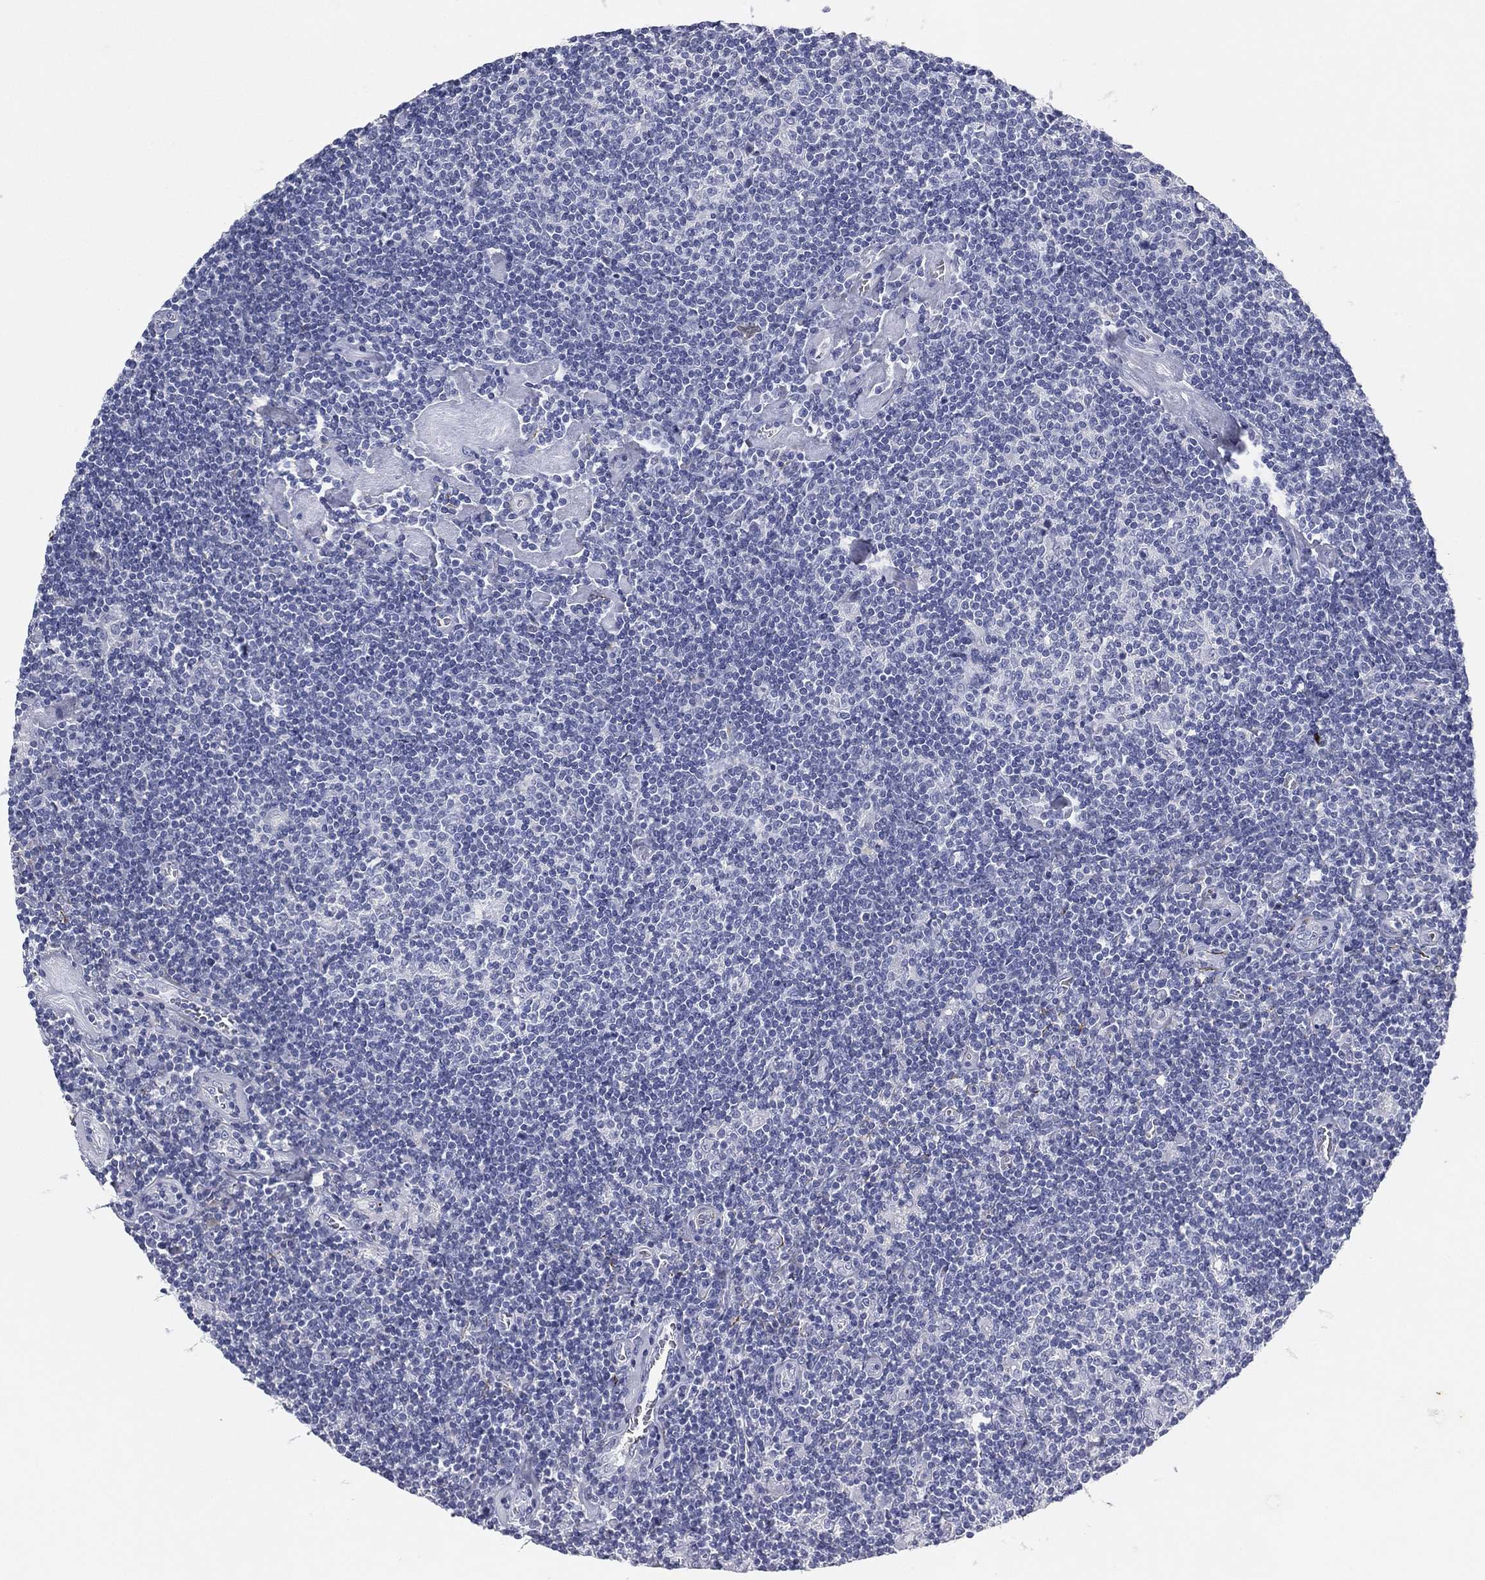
{"staining": {"intensity": "negative", "quantity": "none", "location": "none"}, "tissue": "lymphoma", "cell_type": "Tumor cells", "image_type": "cancer", "snomed": [{"axis": "morphology", "description": "Hodgkin's disease, NOS"}, {"axis": "topography", "description": "Lymph node"}], "caption": "This micrograph is of Hodgkin's disease stained with immunohistochemistry to label a protein in brown with the nuclei are counter-stained blue. There is no positivity in tumor cells.", "gene": "KRT7", "patient": {"sex": "male", "age": 40}}